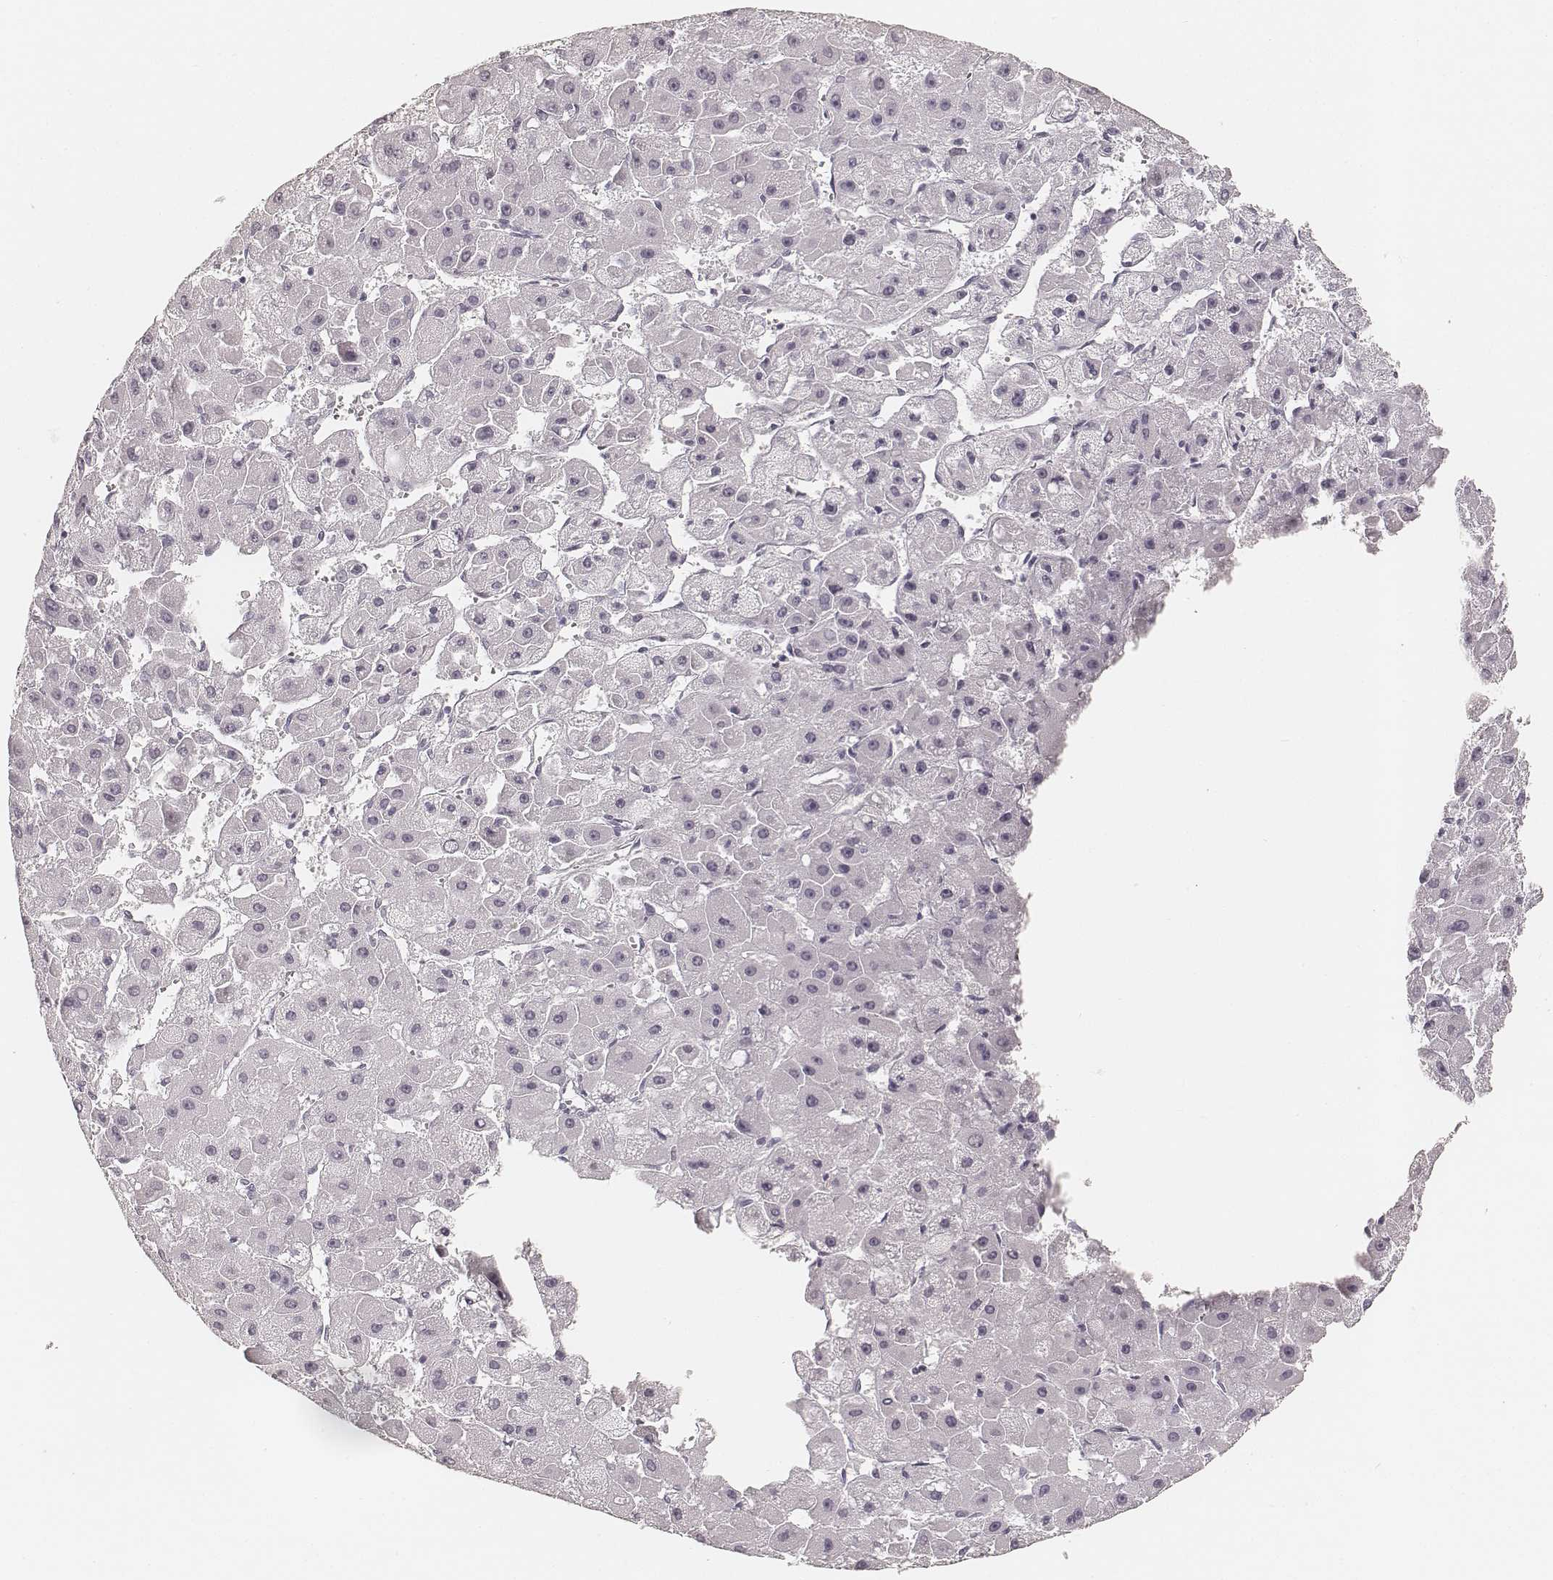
{"staining": {"intensity": "negative", "quantity": "none", "location": "none"}, "tissue": "liver cancer", "cell_type": "Tumor cells", "image_type": "cancer", "snomed": [{"axis": "morphology", "description": "Carcinoma, Hepatocellular, NOS"}, {"axis": "topography", "description": "Liver"}], "caption": "Micrograph shows no significant protein staining in tumor cells of liver hepatocellular carcinoma.", "gene": "TEX37", "patient": {"sex": "female", "age": 25}}